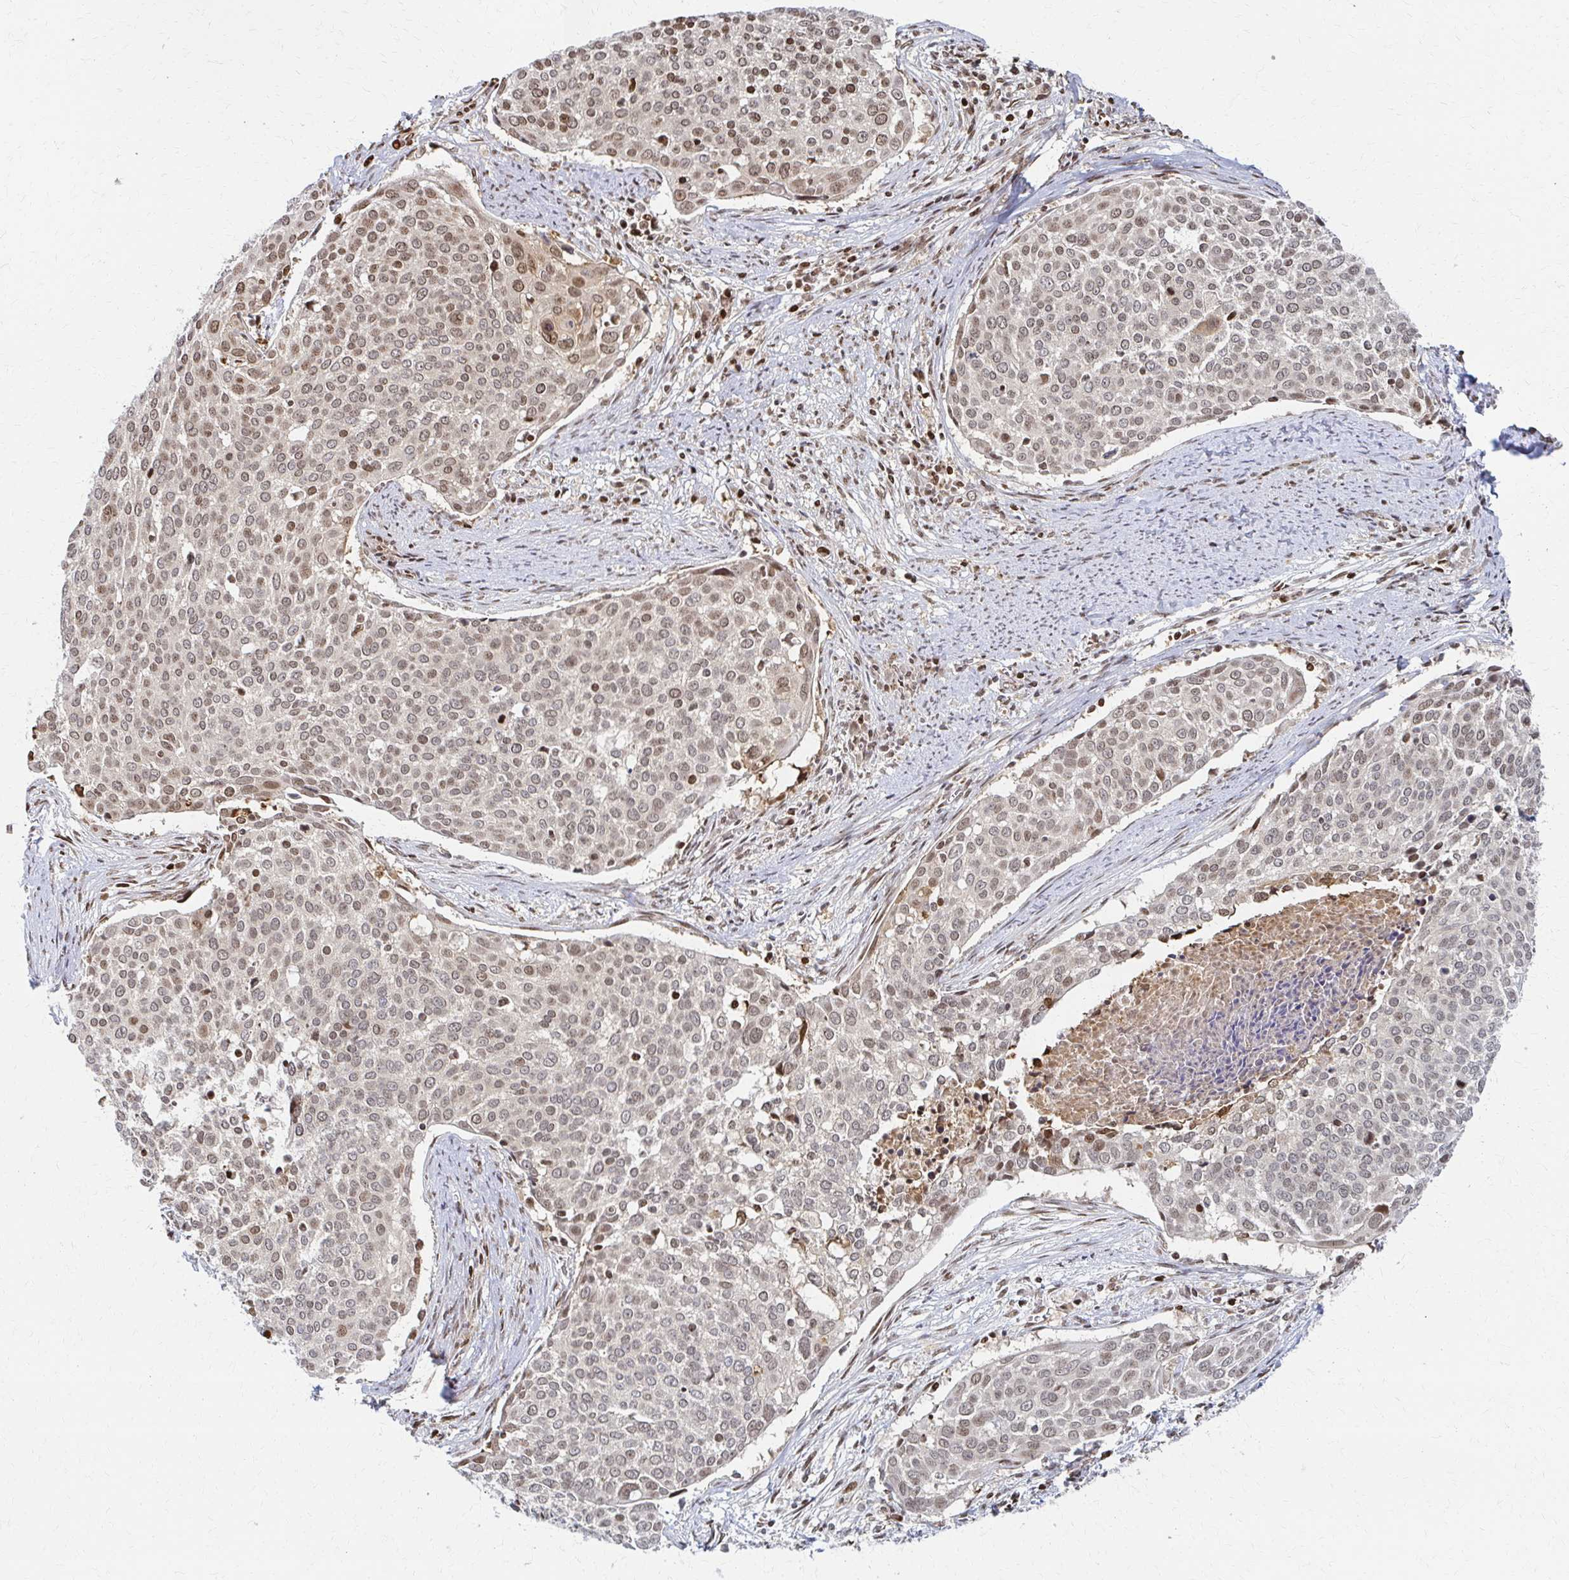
{"staining": {"intensity": "moderate", "quantity": "25%-75%", "location": "nuclear"}, "tissue": "cervical cancer", "cell_type": "Tumor cells", "image_type": "cancer", "snomed": [{"axis": "morphology", "description": "Squamous cell carcinoma, NOS"}, {"axis": "topography", "description": "Cervix"}], "caption": "Cervical cancer stained with immunohistochemistry (IHC) exhibits moderate nuclear expression in about 25%-75% of tumor cells.", "gene": "PSMD7", "patient": {"sex": "female", "age": 39}}